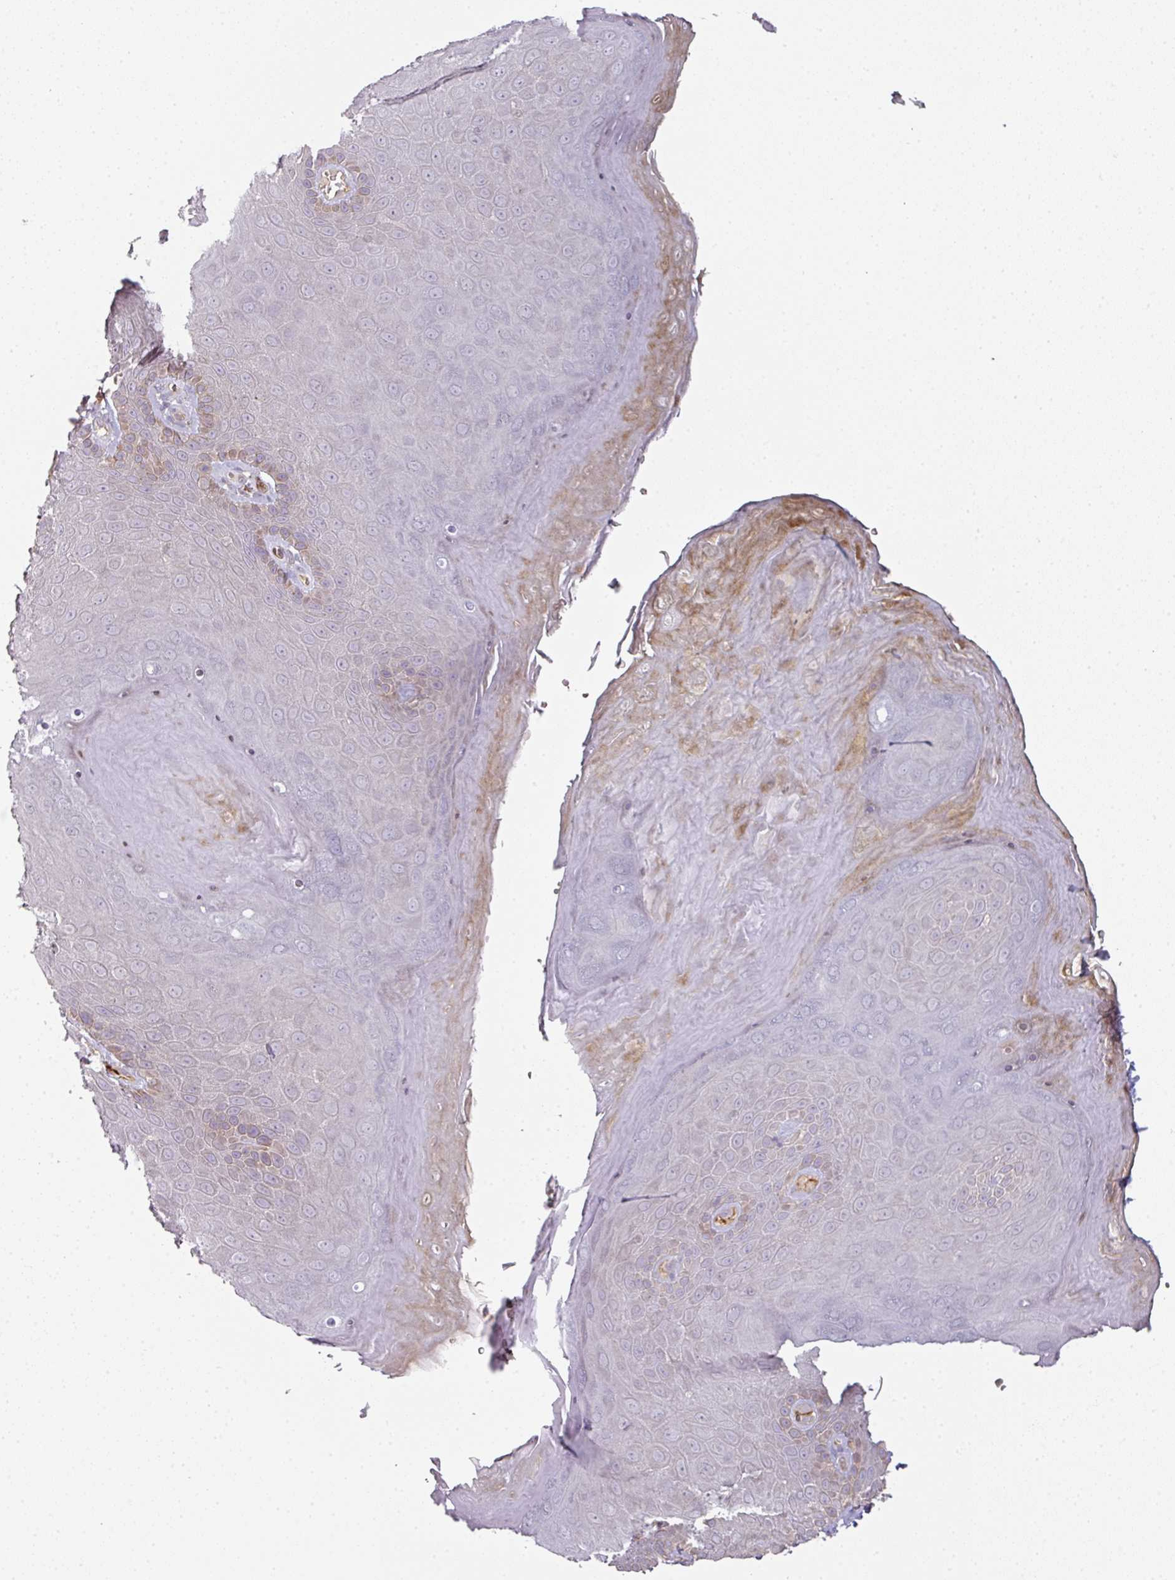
{"staining": {"intensity": "moderate", "quantity": "<25%", "location": "cytoplasmic/membranous"}, "tissue": "skin", "cell_type": "Epidermal cells", "image_type": "normal", "snomed": [{"axis": "morphology", "description": "Normal tissue, NOS"}, {"axis": "topography", "description": "Anal"}, {"axis": "topography", "description": "Peripheral nerve tissue"}], "caption": "Brown immunohistochemical staining in unremarkable skin reveals moderate cytoplasmic/membranous expression in about <25% of epidermal cells.", "gene": "C19orf33", "patient": {"sex": "male", "age": 53}}